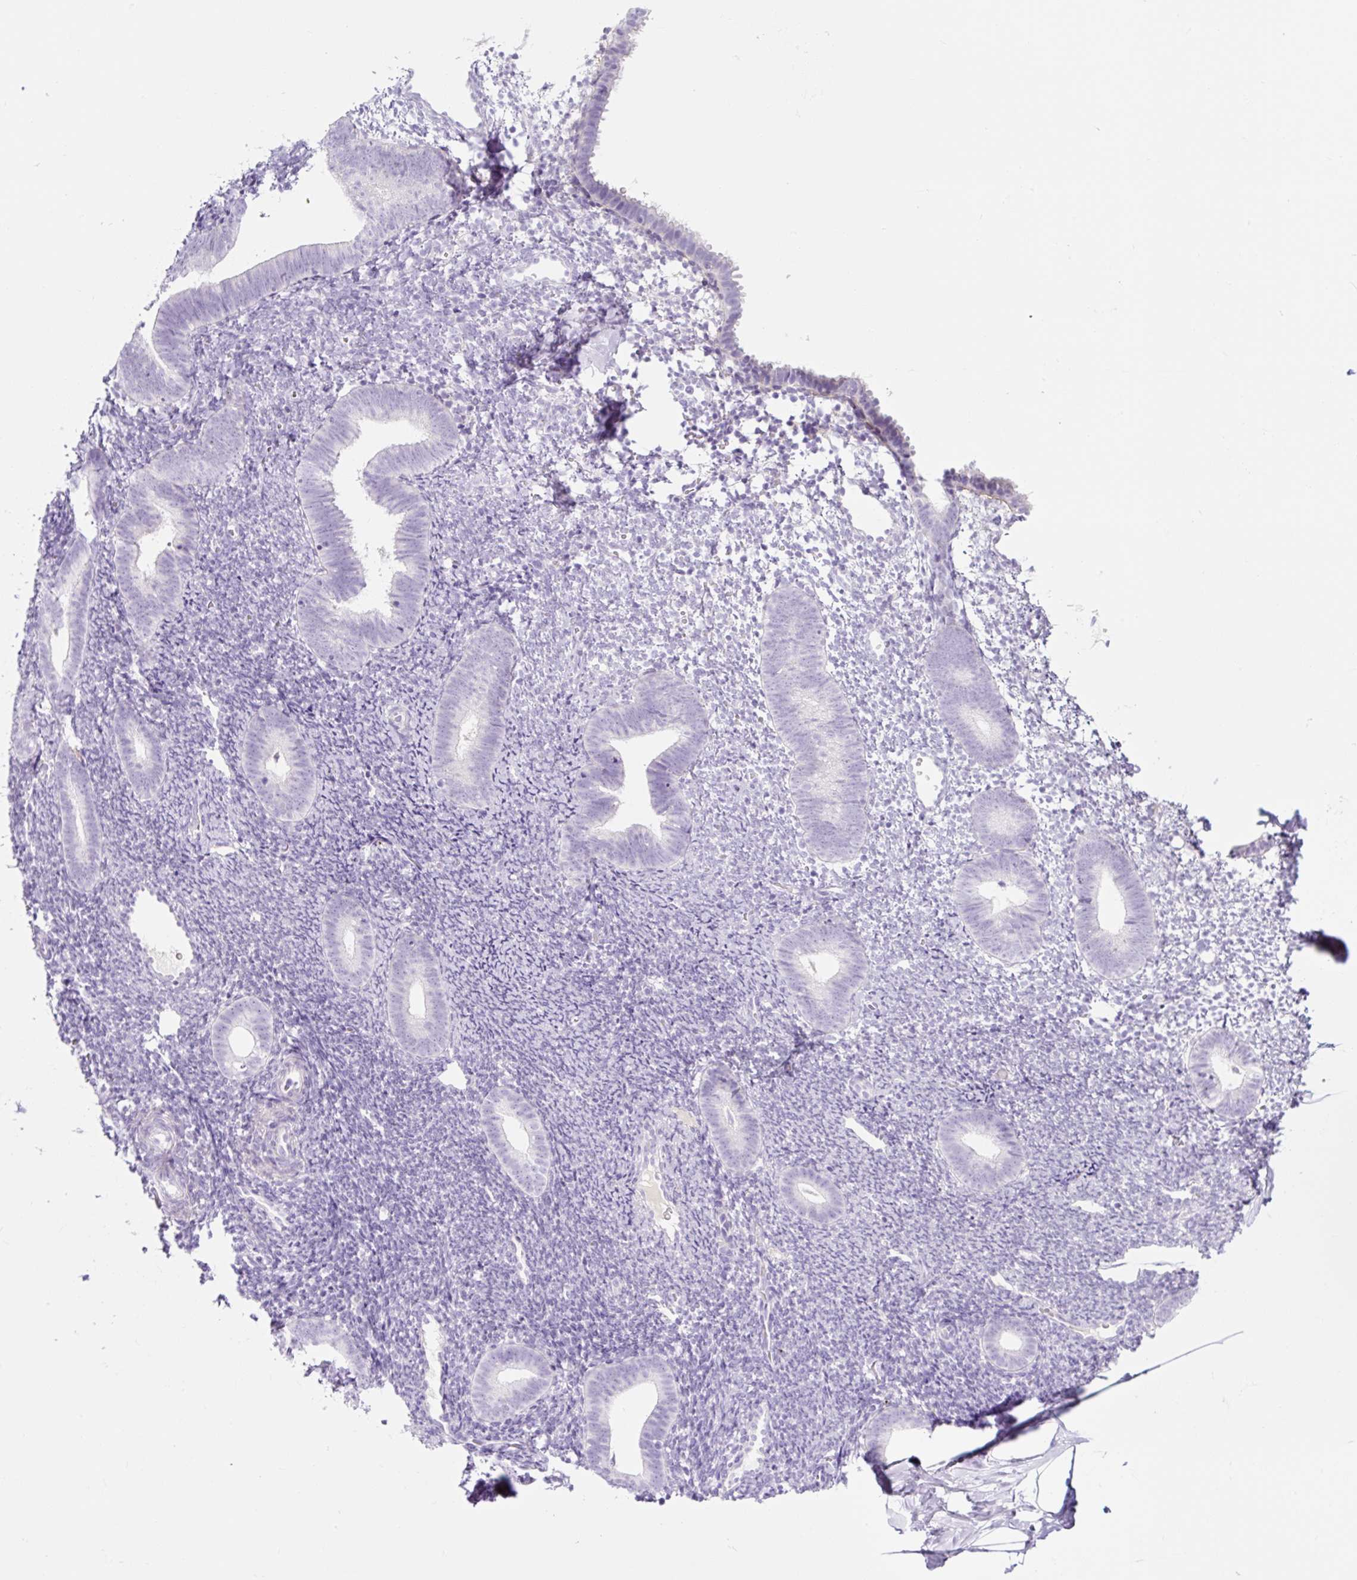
{"staining": {"intensity": "negative", "quantity": "none", "location": "none"}, "tissue": "endometrium", "cell_type": "Cells in endometrial stroma", "image_type": "normal", "snomed": [{"axis": "morphology", "description": "Normal tissue, NOS"}, {"axis": "topography", "description": "Endometrium"}], "caption": "An immunohistochemistry photomicrograph of normal endometrium is shown. There is no staining in cells in endometrial stroma of endometrium.", "gene": "RNF212B", "patient": {"sex": "female", "age": 39}}